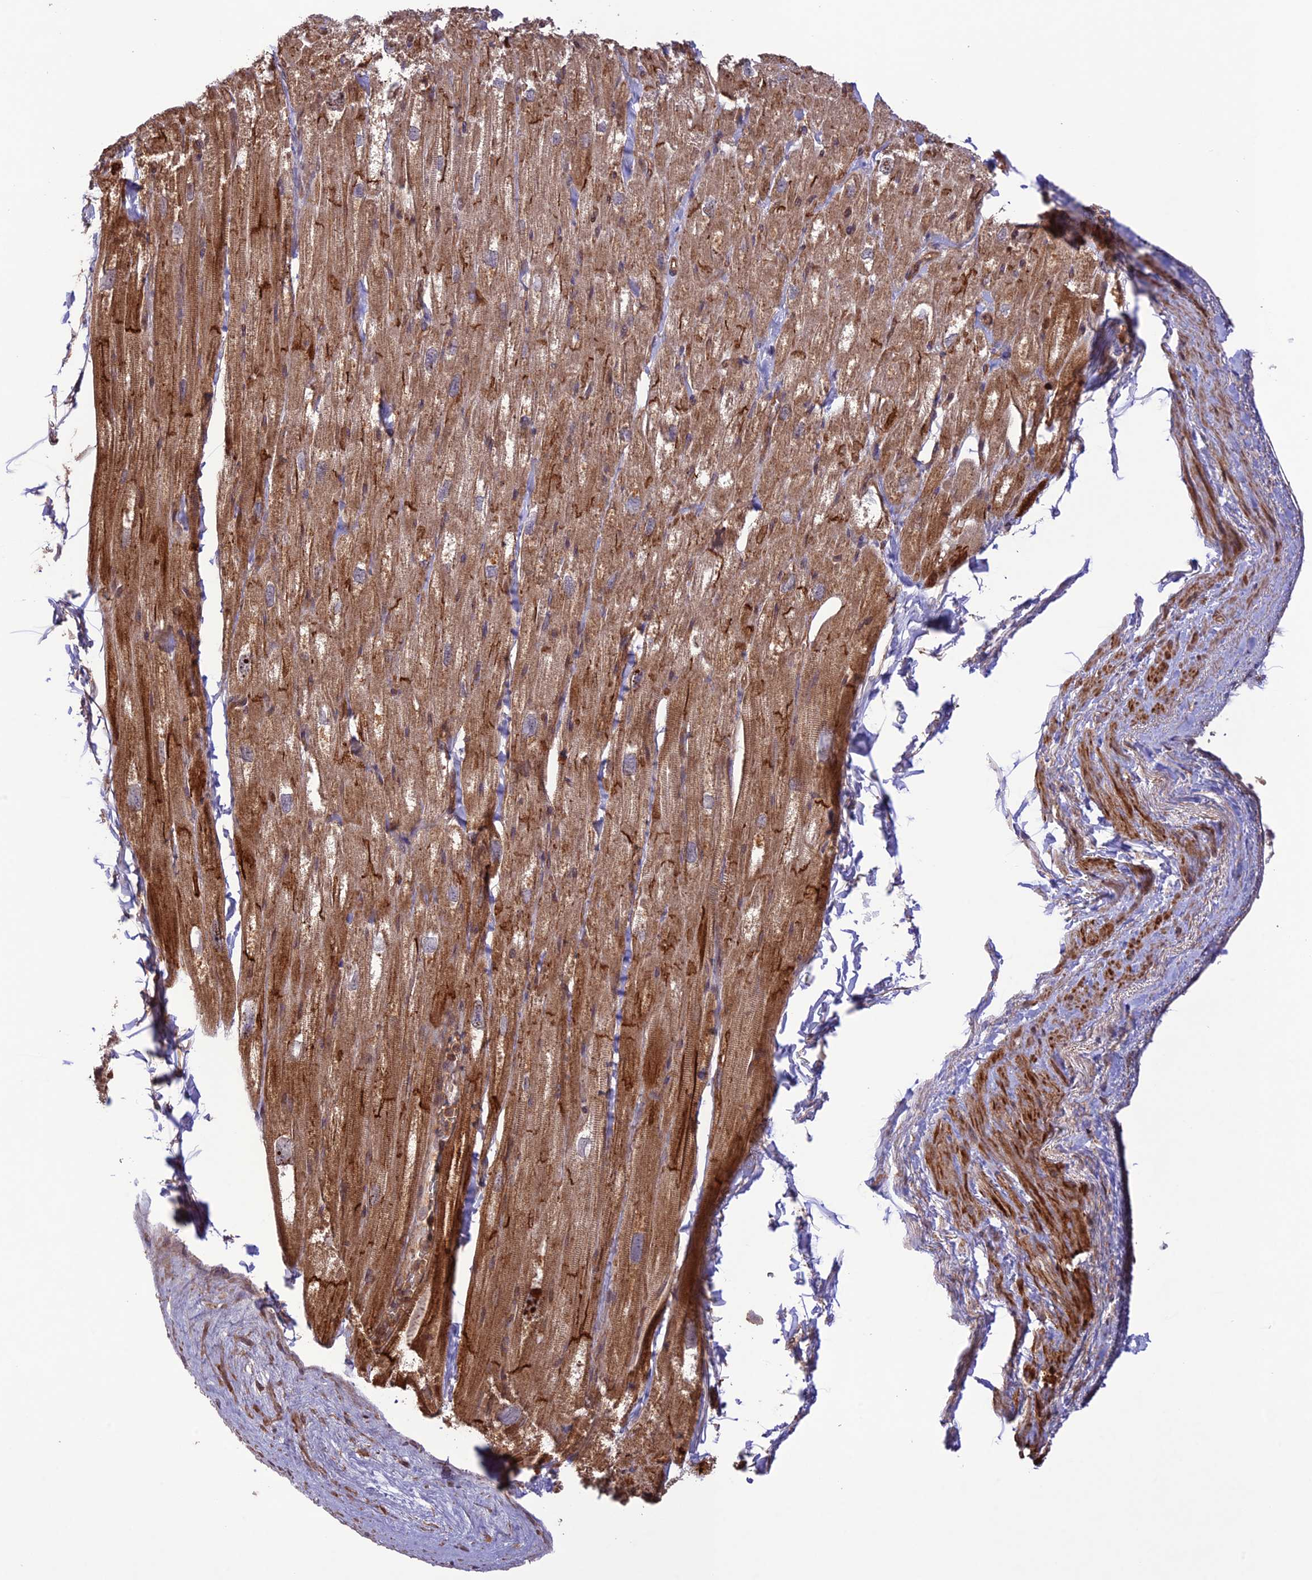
{"staining": {"intensity": "strong", "quantity": ">75%", "location": "cytoplasmic/membranous"}, "tissue": "heart muscle", "cell_type": "Cardiomyocytes", "image_type": "normal", "snomed": [{"axis": "morphology", "description": "Normal tissue, NOS"}, {"axis": "topography", "description": "Heart"}], "caption": "Immunohistochemistry (IHC) (DAB (3,3'-diaminobenzidine)) staining of benign human heart muscle shows strong cytoplasmic/membranous protein positivity in approximately >75% of cardiomyocytes. (brown staining indicates protein expression, while blue staining denotes nuclei).", "gene": "FCHSD1", "patient": {"sex": "male", "age": 50}}